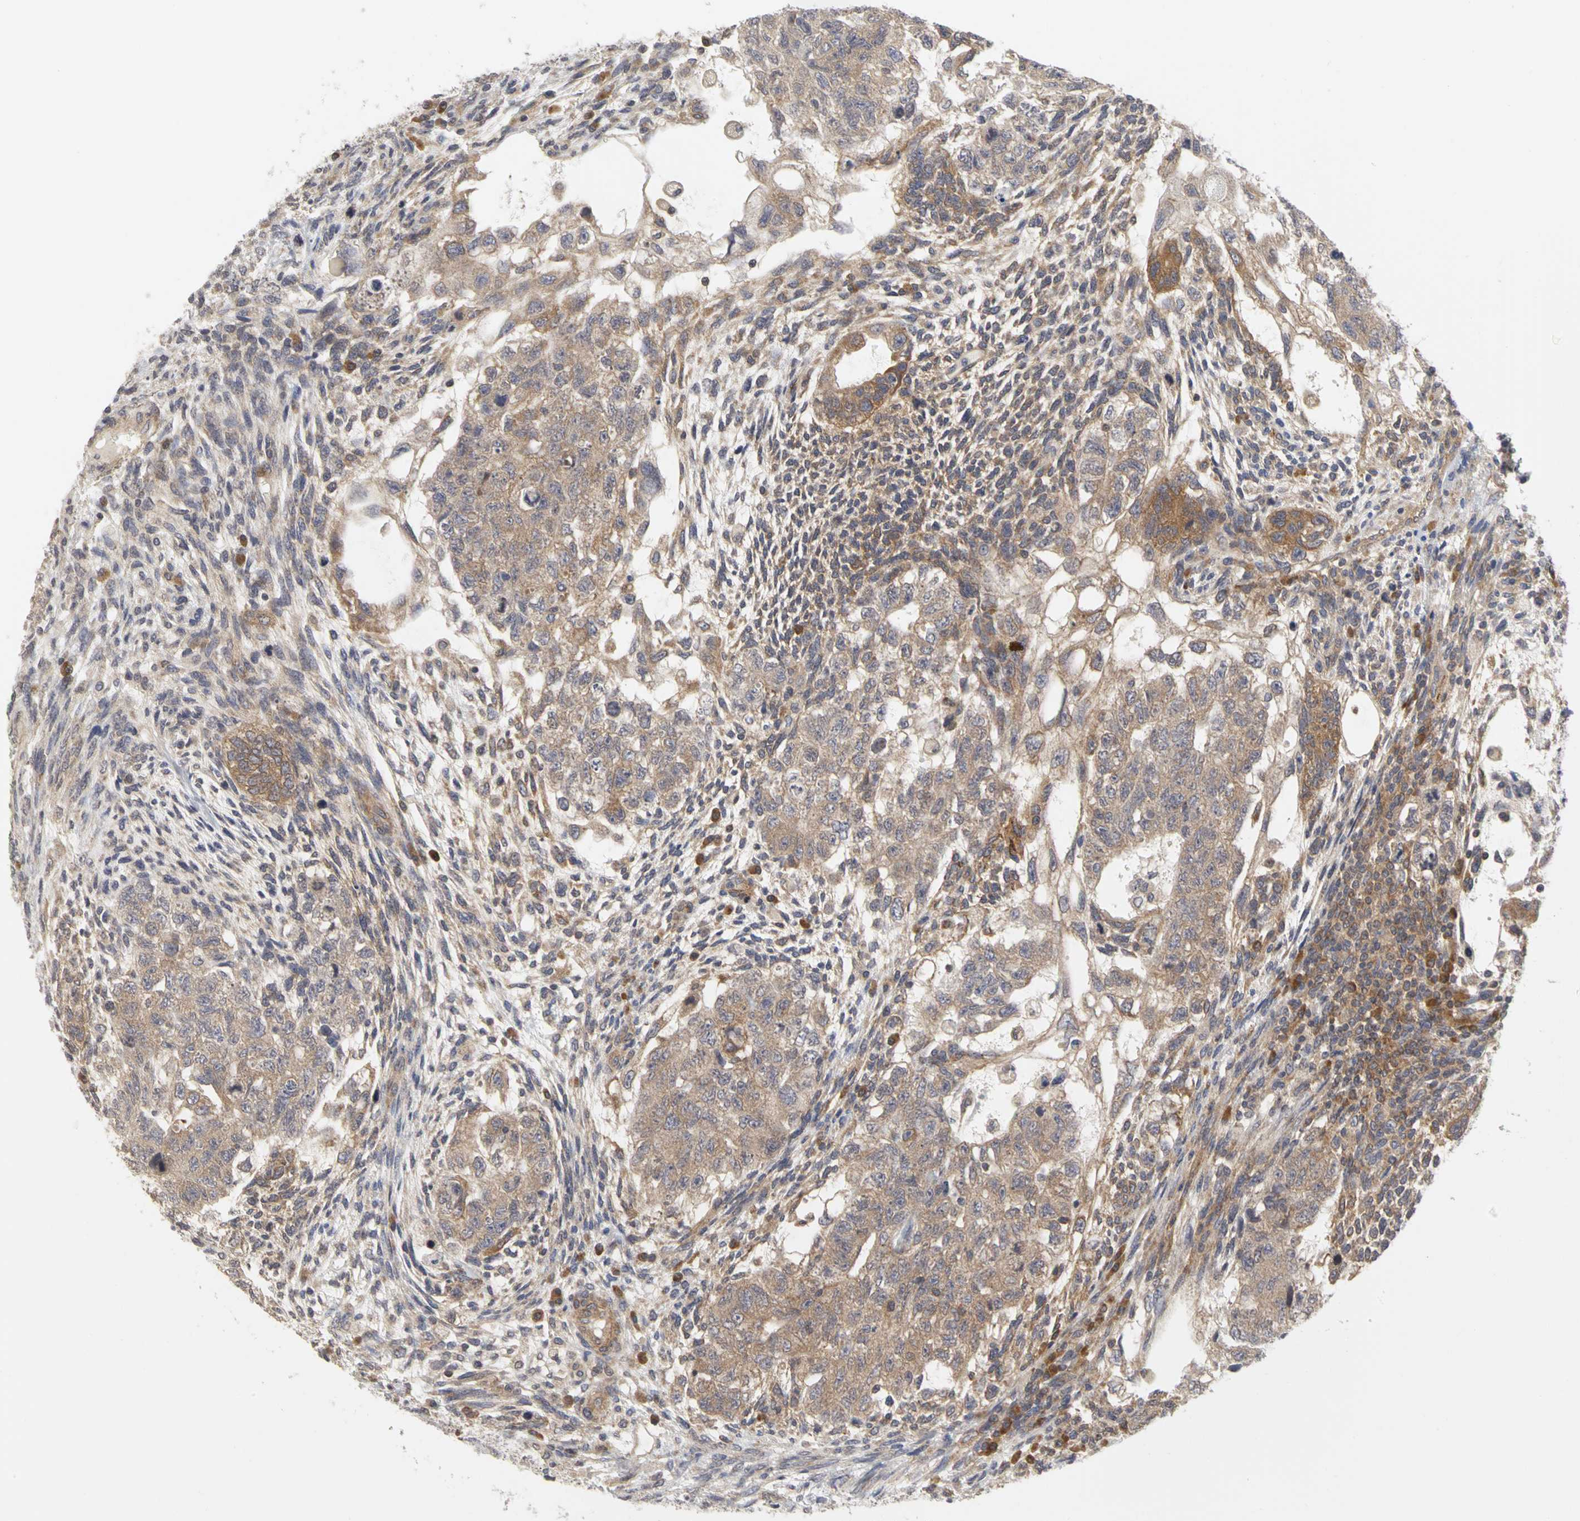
{"staining": {"intensity": "weak", "quantity": ">75%", "location": "cytoplasmic/membranous"}, "tissue": "testis cancer", "cell_type": "Tumor cells", "image_type": "cancer", "snomed": [{"axis": "morphology", "description": "Normal tissue, NOS"}, {"axis": "morphology", "description": "Carcinoma, Embryonal, NOS"}, {"axis": "topography", "description": "Testis"}], "caption": "This photomicrograph shows IHC staining of testis cancer, with low weak cytoplasmic/membranous expression in approximately >75% of tumor cells.", "gene": "IRAK1", "patient": {"sex": "male", "age": 36}}